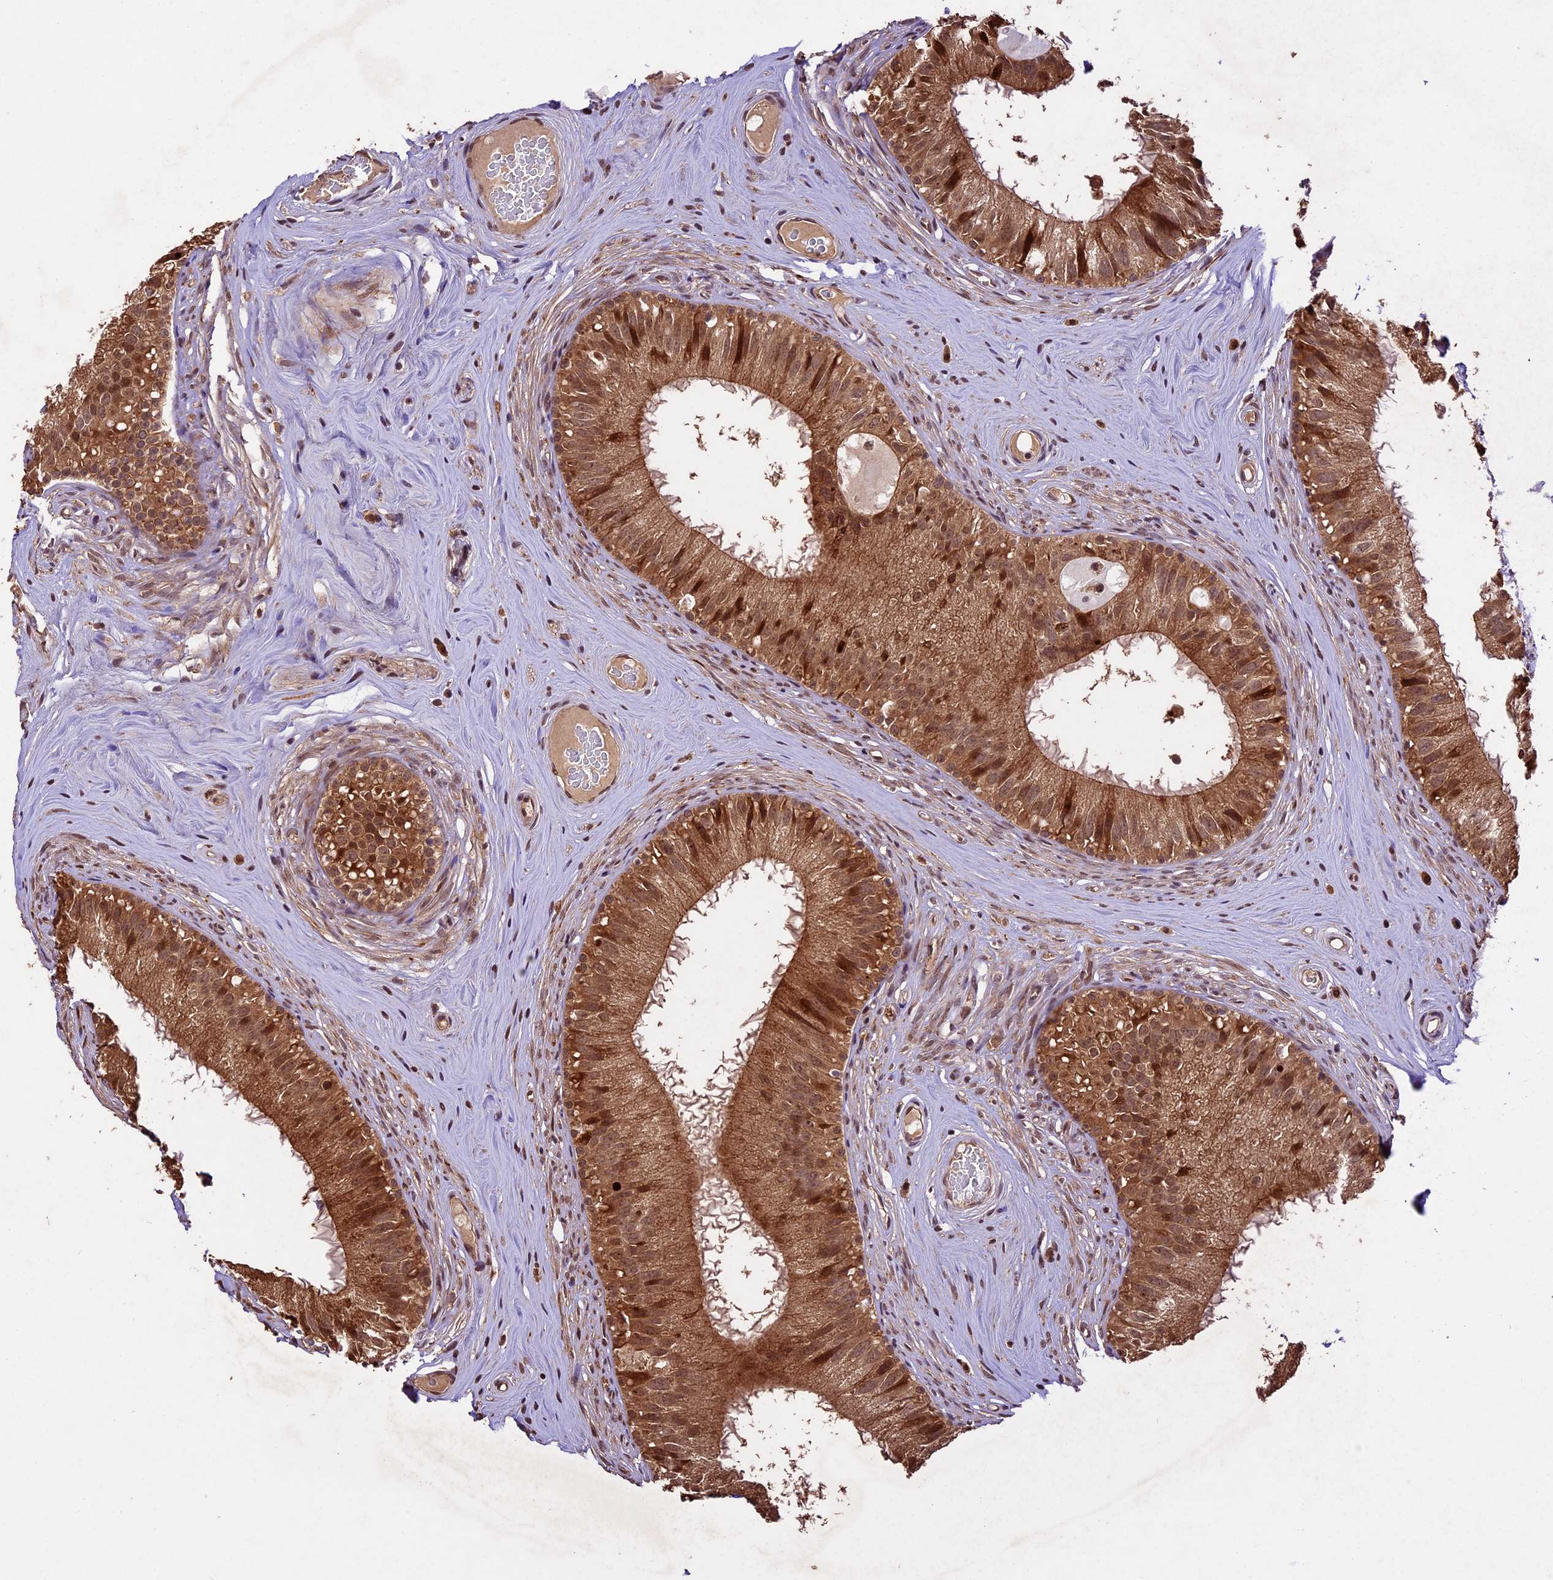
{"staining": {"intensity": "moderate", "quantity": ">75%", "location": "cytoplasmic/membranous,nuclear"}, "tissue": "epididymis", "cell_type": "Glandular cells", "image_type": "normal", "snomed": [{"axis": "morphology", "description": "Normal tissue, NOS"}, {"axis": "topography", "description": "Epididymis"}], "caption": "Immunohistochemical staining of normal human epididymis shows moderate cytoplasmic/membranous,nuclear protein expression in about >75% of glandular cells.", "gene": "CDKN2AIP", "patient": {"sex": "male", "age": 45}}